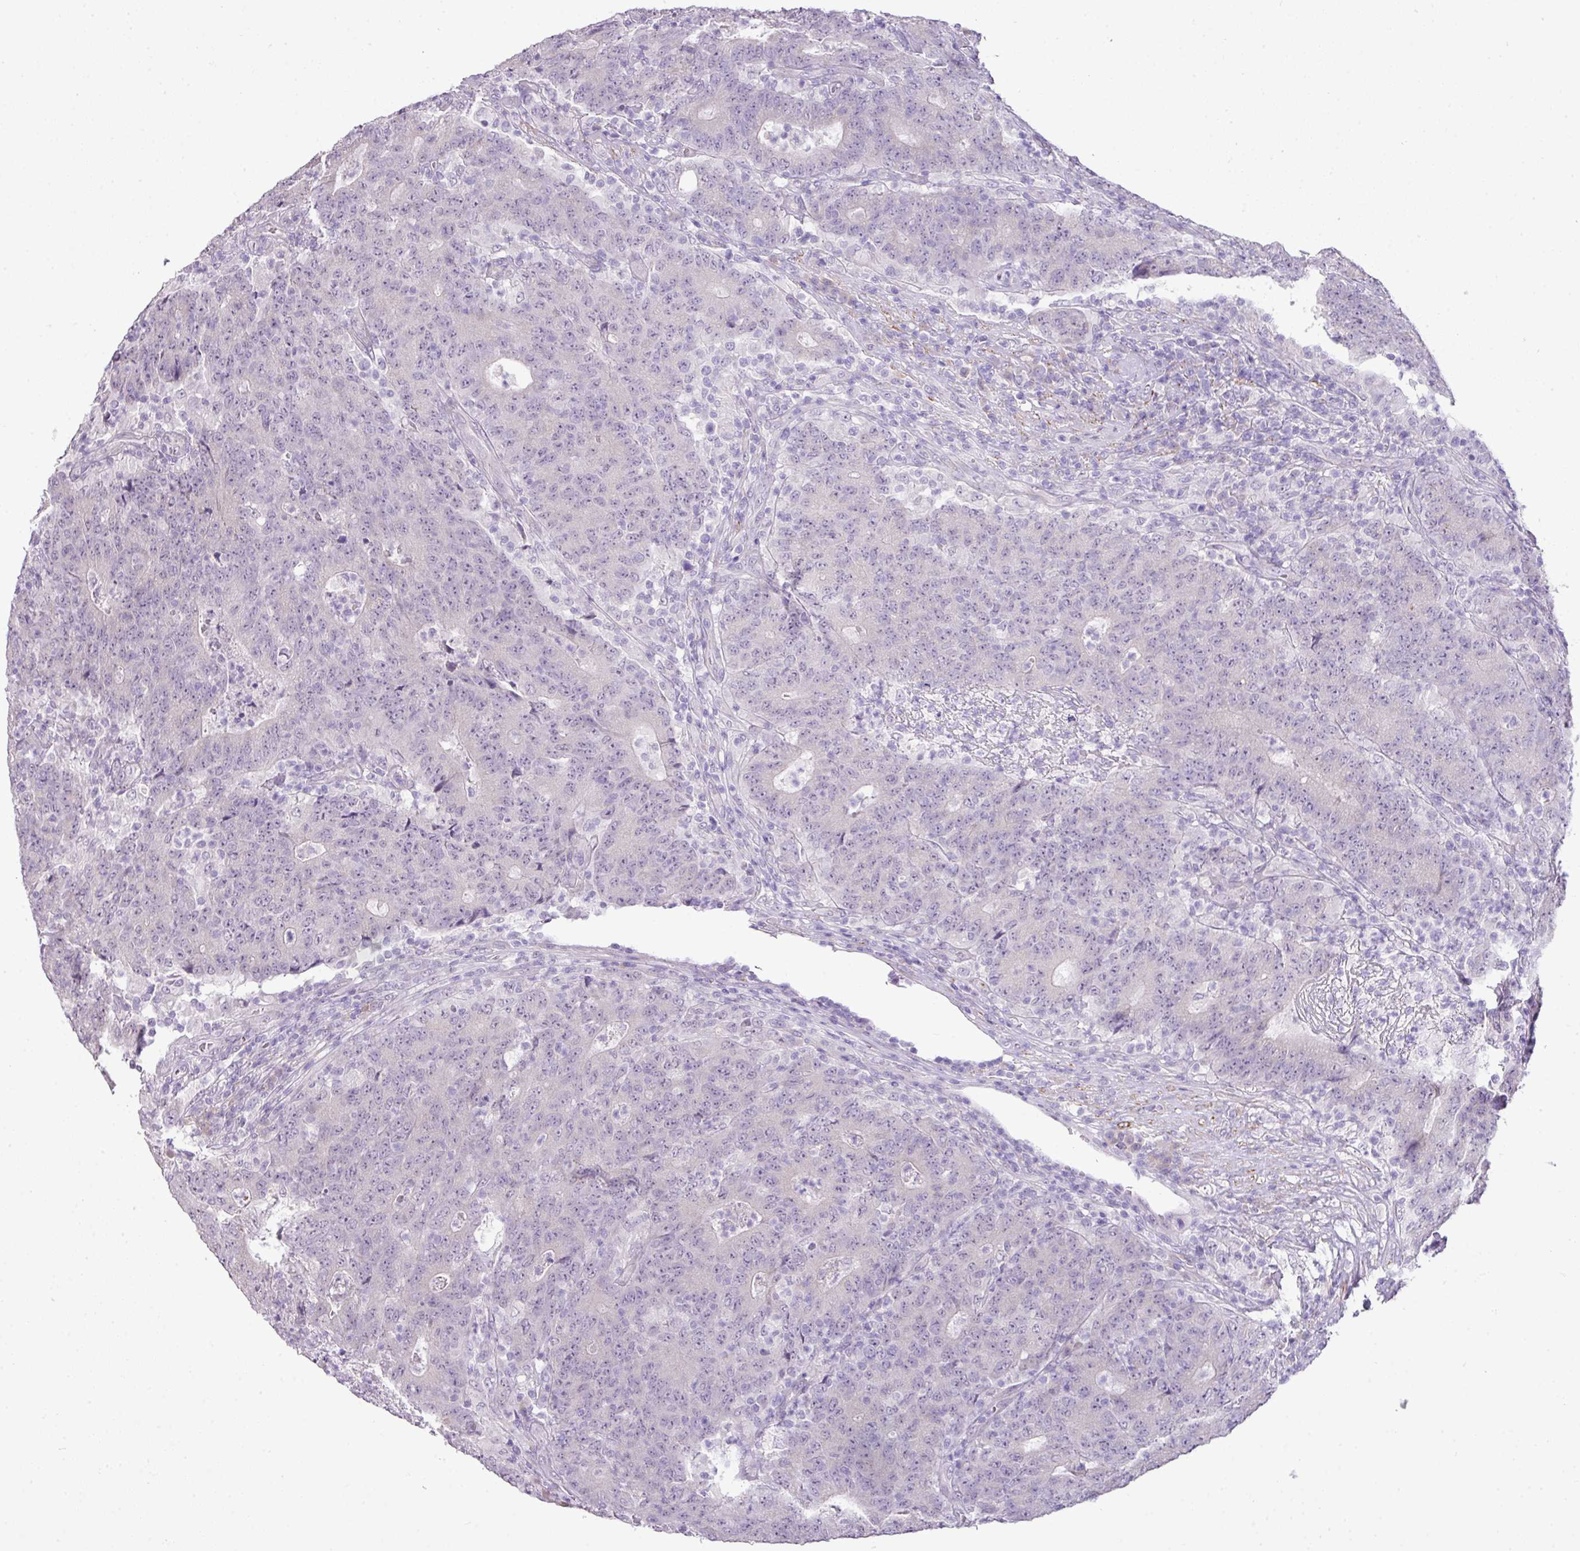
{"staining": {"intensity": "negative", "quantity": "none", "location": "none"}, "tissue": "colorectal cancer", "cell_type": "Tumor cells", "image_type": "cancer", "snomed": [{"axis": "morphology", "description": "Adenocarcinoma, NOS"}, {"axis": "topography", "description": "Colon"}], "caption": "An immunohistochemistry image of colorectal cancer is shown. There is no staining in tumor cells of colorectal cancer.", "gene": "DIP2A", "patient": {"sex": "female", "age": 75}}